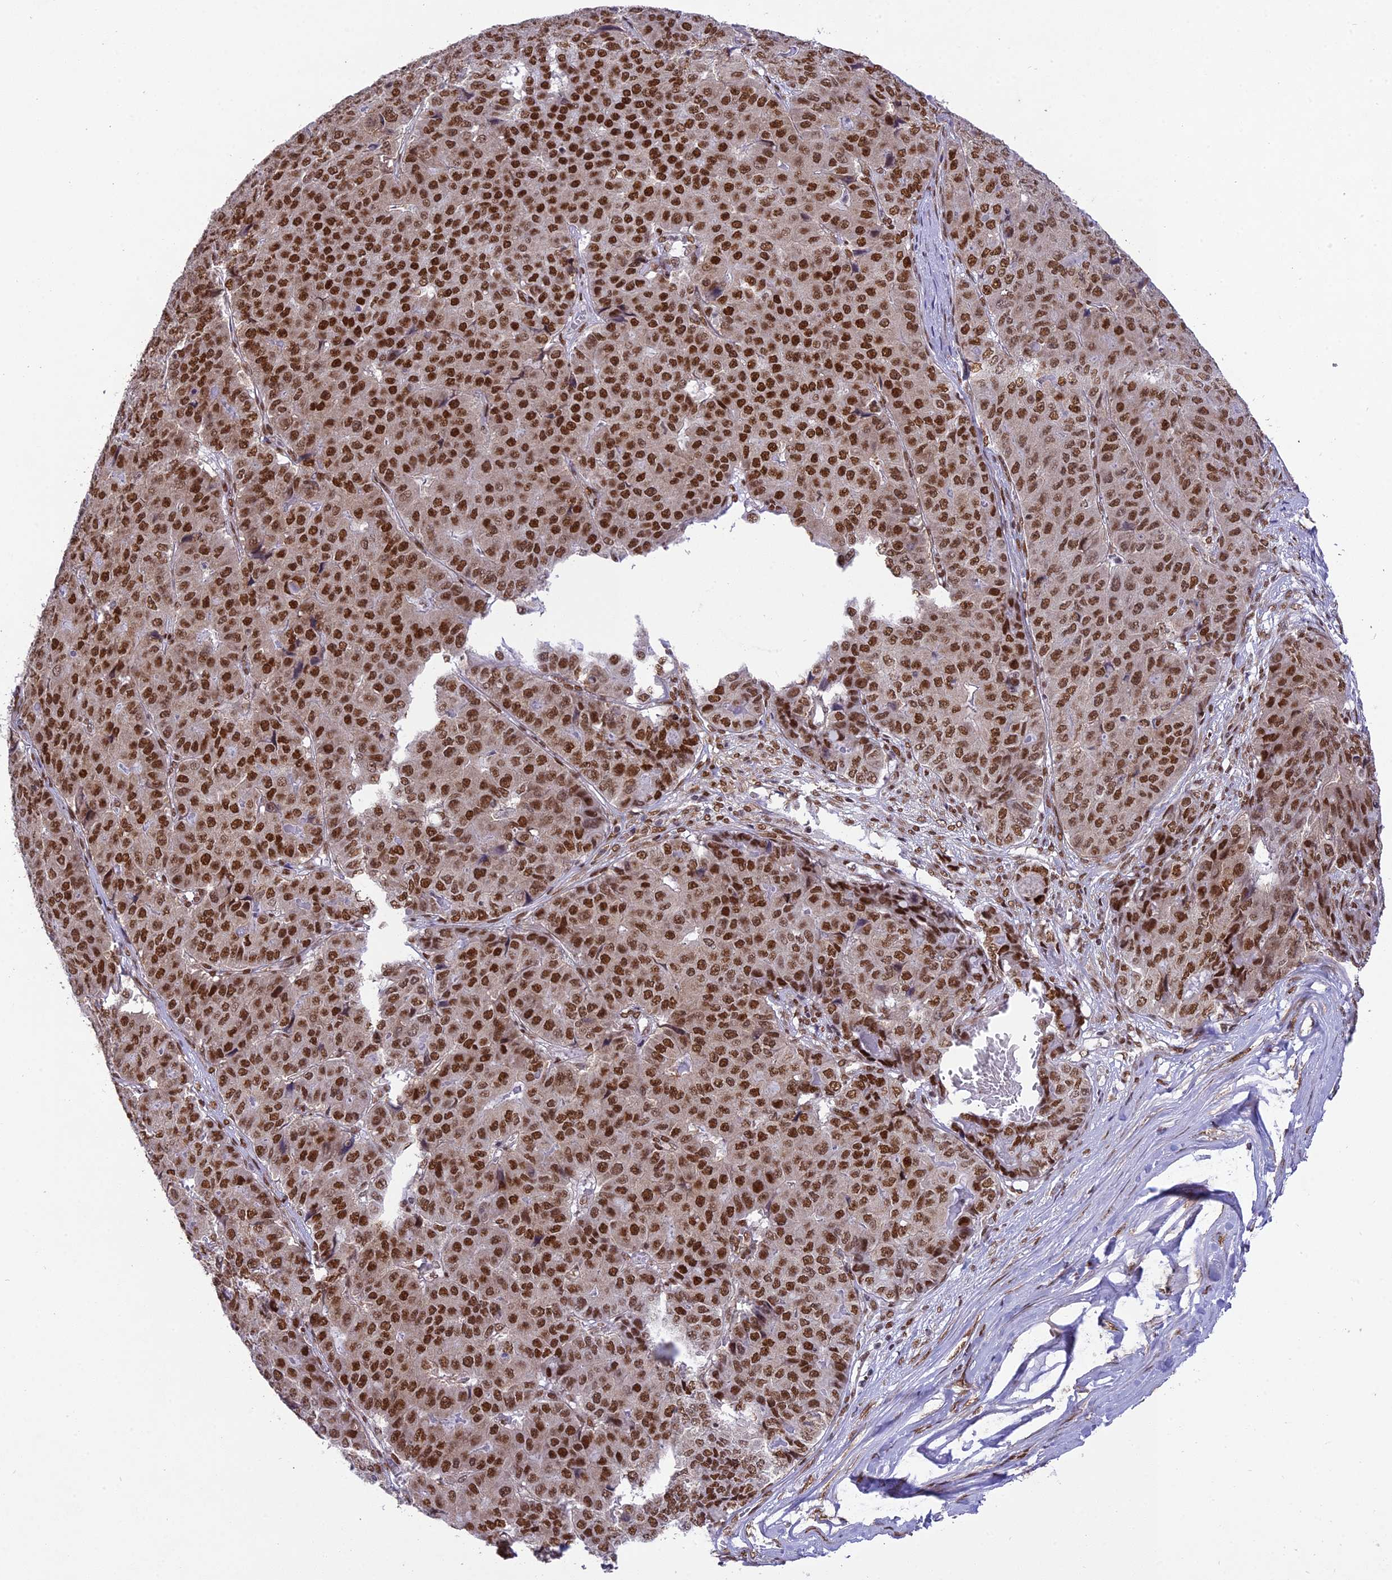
{"staining": {"intensity": "strong", "quantity": ">75%", "location": "nuclear"}, "tissue": "pancreatic cancer", "cell_type": "Tumor cells", "image_type": "cancer", "snomed": [{"axis": "morphology", "description": "Adenocarcinoma, NOS"}, {"axis": "topography", "description": "Pancreas"}], "caption": "High-magnification brightfield microscopy of adenocarcinoma (pancreatic) stained with DAB (3,3'-diaminobenzidine) (brown) and counterstained with hematoxylin (blue). tumor cells exhibit strong nuclear positivity is present in about>75% of cells. Using DAB (3,3'-diaminobenzidine) (brown) and hematoxylin (blue) stains, captured at high magnification using brightfield microscopy.", "gene": "DDX1", "patient": {"sex": "male", "age": 50}}